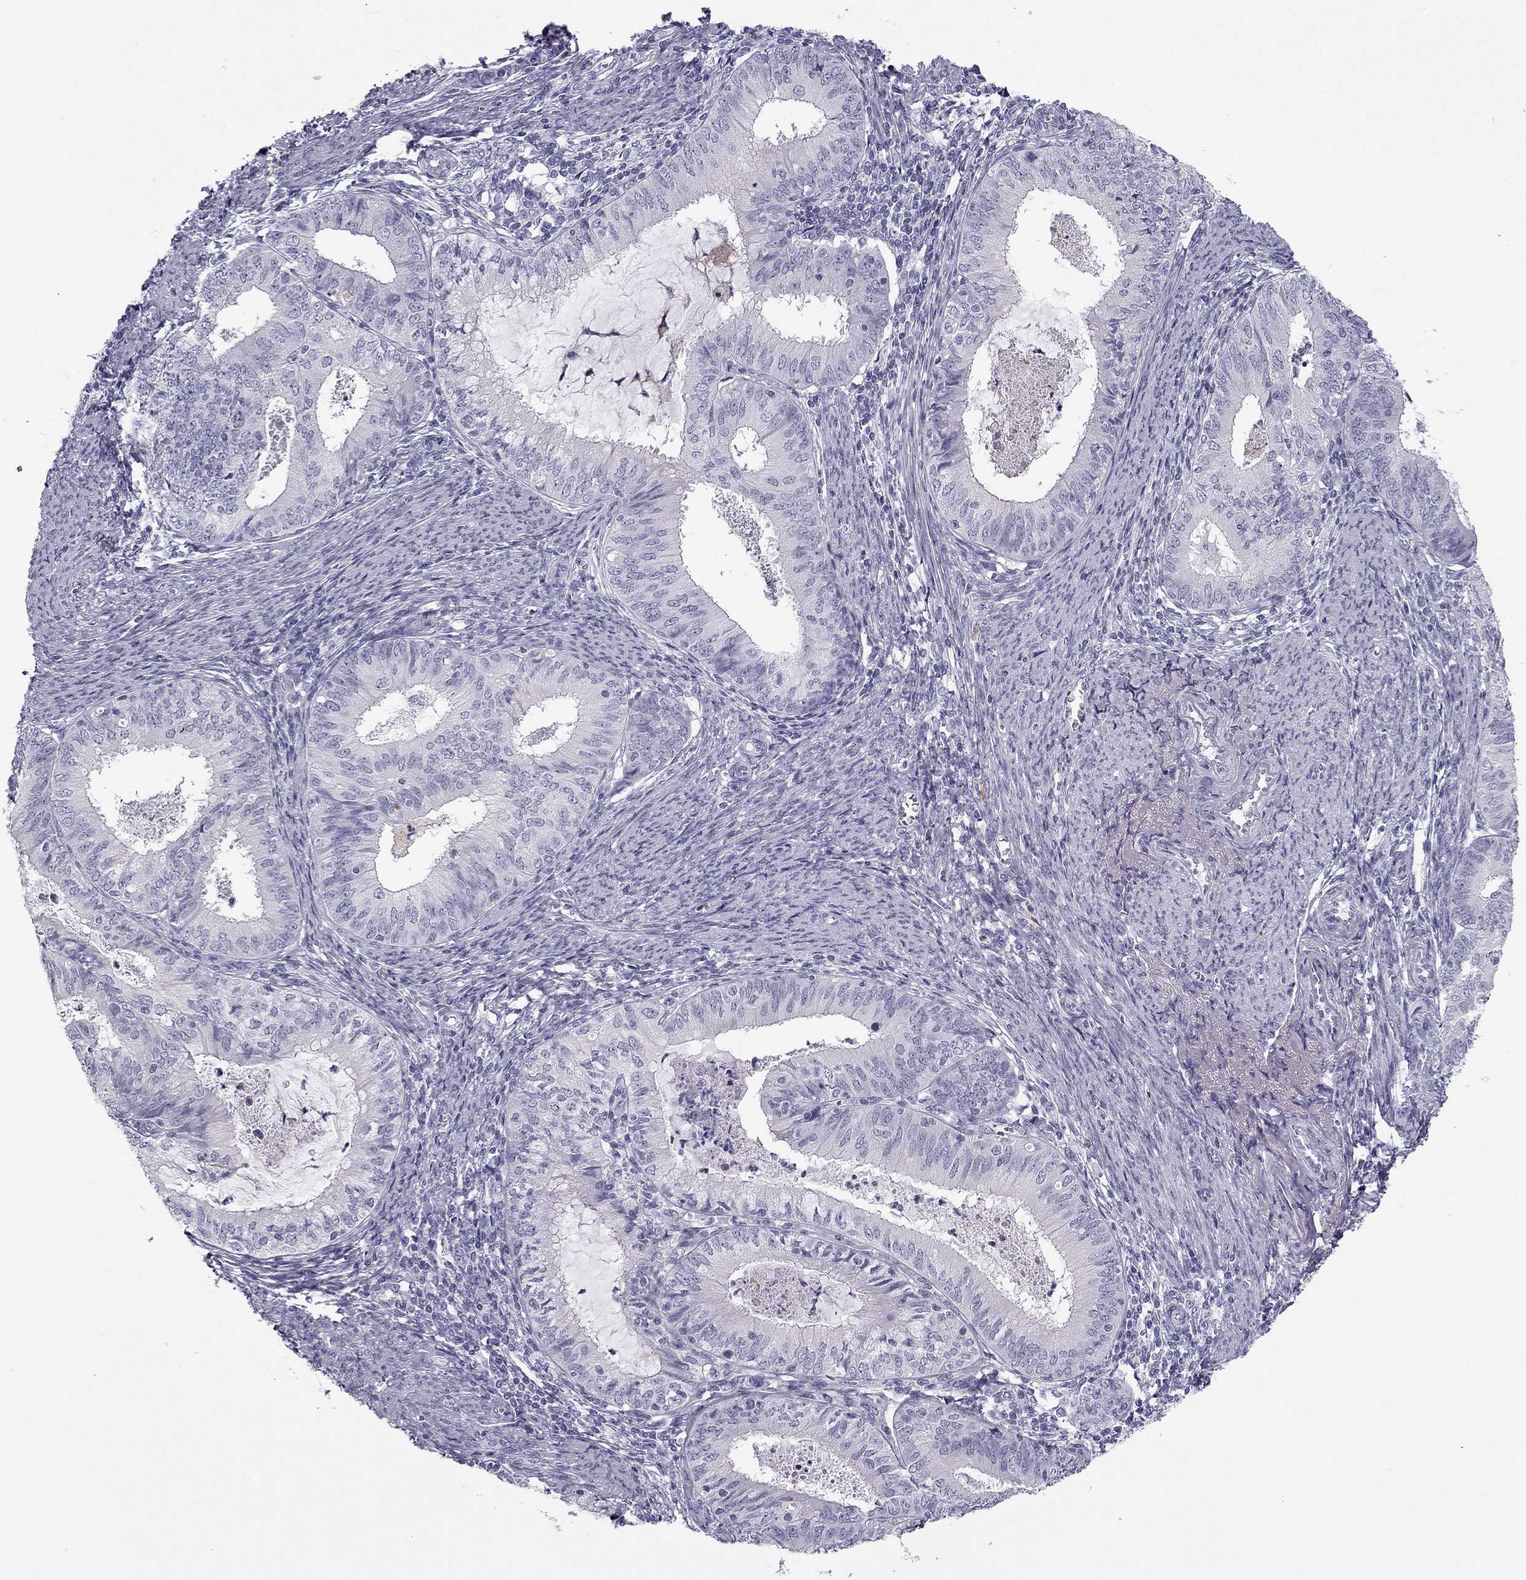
{"staining": {"intensity": "negative", "quantity": "none", "location": "none"}, "tissue": "endometrial cancer", "cell_type": "Tumor cells", "image_type": "cancer", "snomed": [{"axis": "morphology", "description": "Adenocarcinoma, NOS"}, {"axis": "topography", "description": "Endometrium"}], "caption": "Protein analysis of endometrial cancer displays no significant expression in tumor cells.", "gene": "MC5R", "patient": {"sex": "female", "age": 57}}